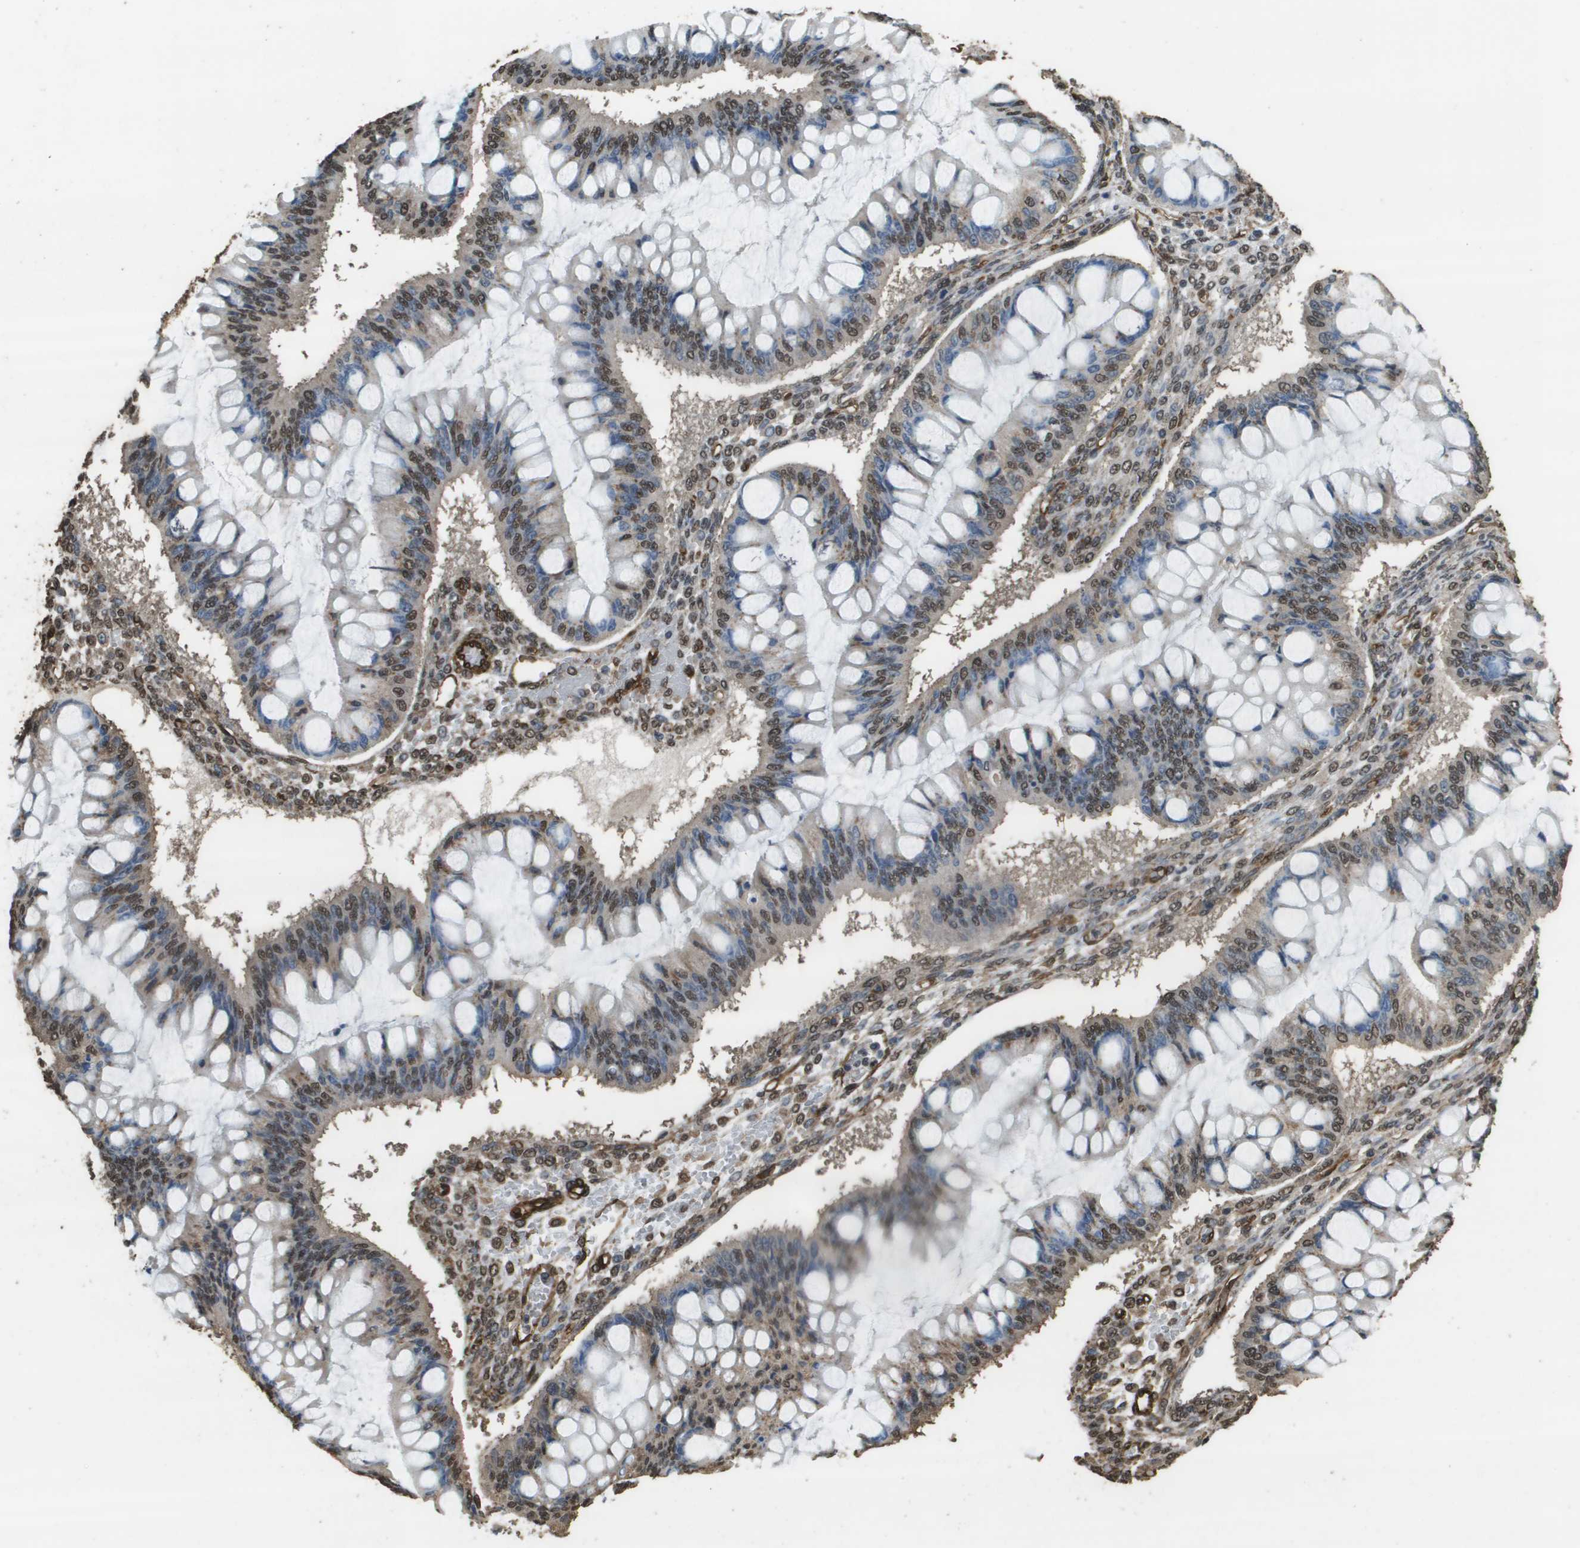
{"staining": {"intensity": "moderate", "quantity": "25%-75%", "location": "nuclear"}, "tissue": "ovarian cancer", "cell_type": "Tumor cells", "image_type": "cancer", "snomed": [{"axis": "morphology", "description": "Cystadenocarcinoma, mucinous, NOS"}, {"axis": "topography", "description": "Ovary"}], "caption": "Mucinous cystadenocarcinoma (ovarian) was stained to show a protein in brown. There is medium levels of moderate nuclear staining in about 25%-75% of tumor cells.", "gene": "AAMP", "patient": {"sex": "female", "age": 73}}